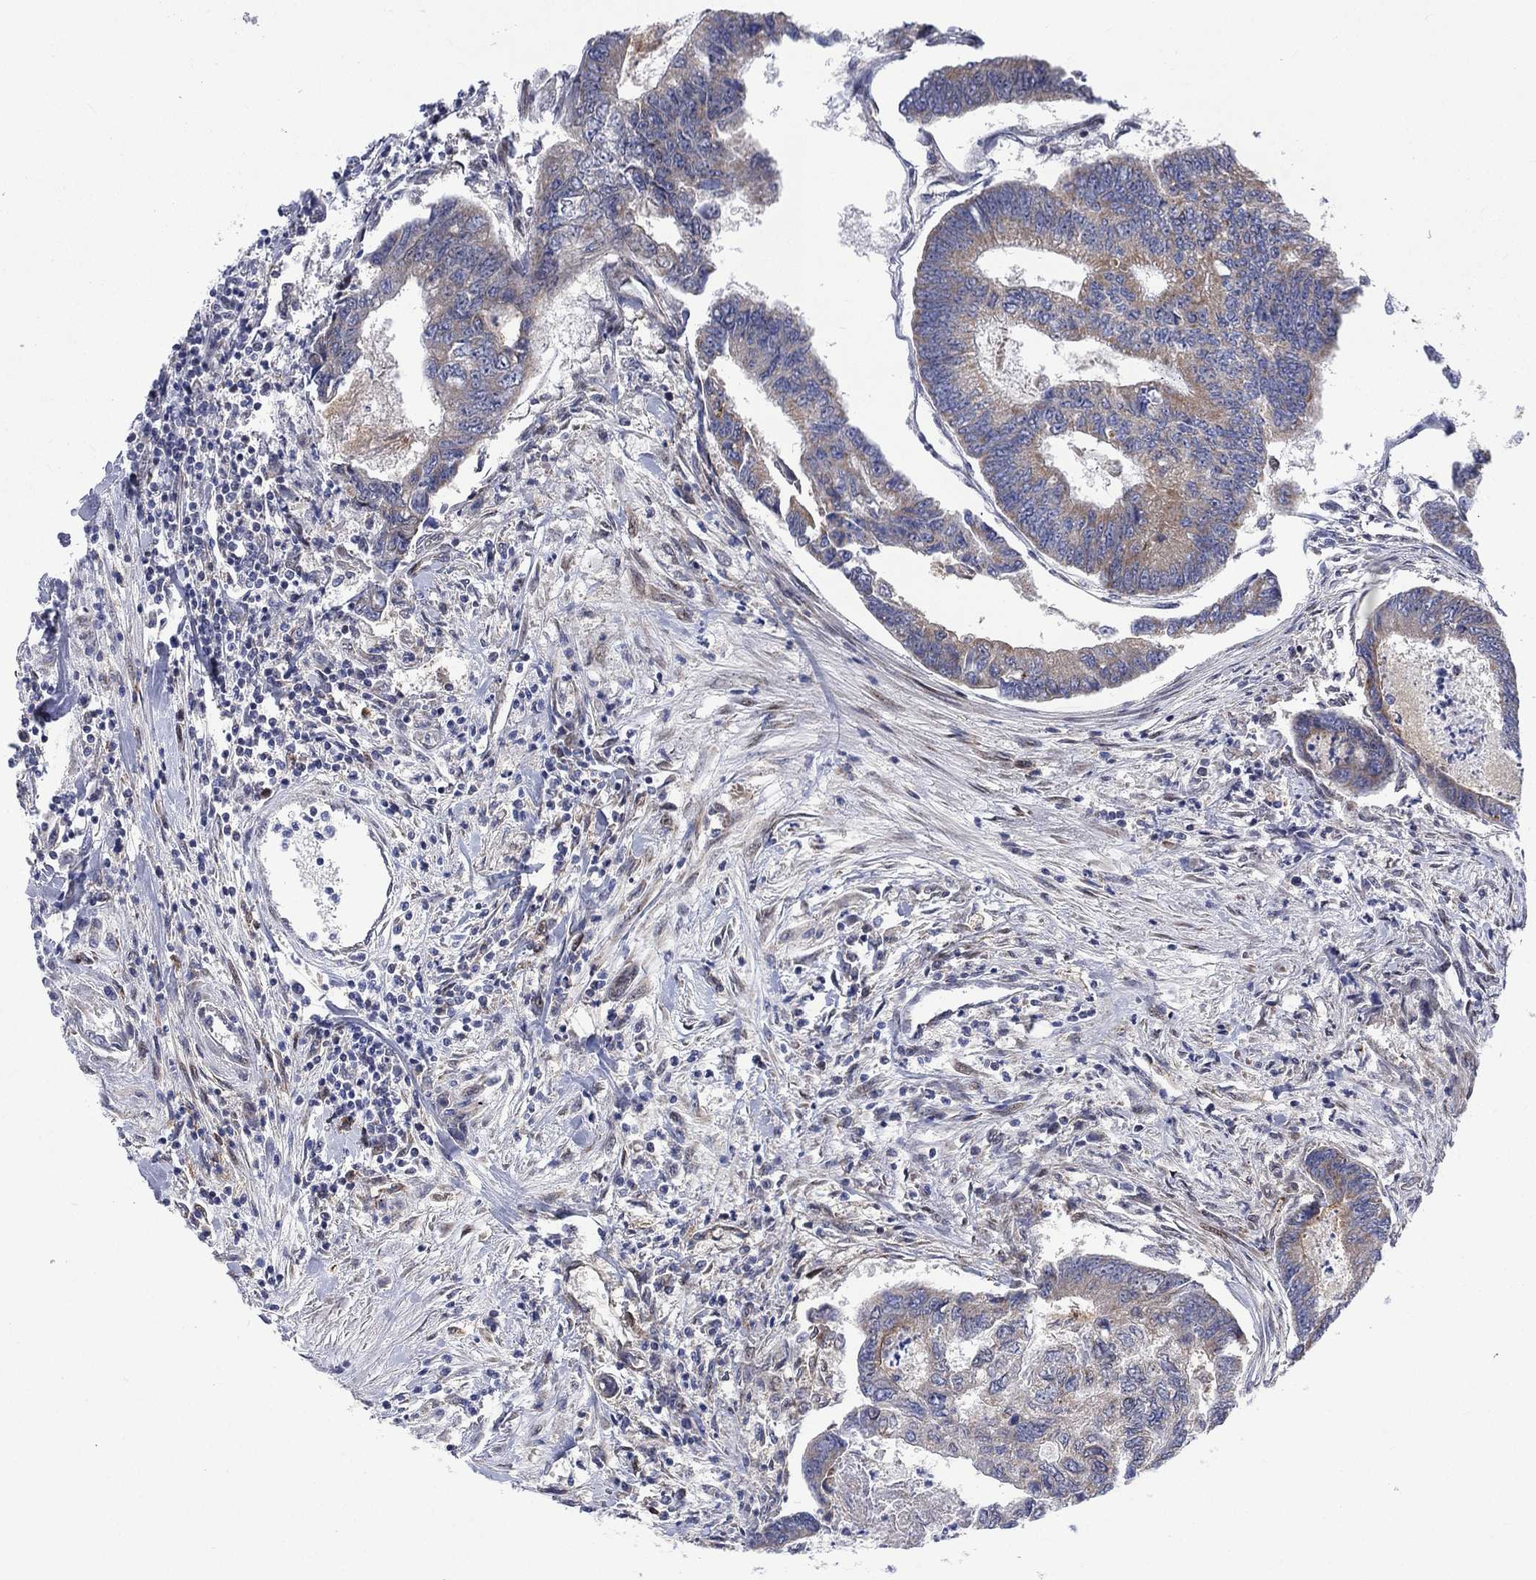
{"staining": {"intensity": "moderate", "quantity": "25%-75%", "location": "cytoplasmic/membranous"}, "tissue": "colorectal cancer", "cell_type": "Tumor cells", "image_type": "cancer", "snomed": [{"axis": "morphology", "description": "Adenocarcinoma, NOS"}, {"axis": "topography", "description": "Colon"}], "caption": "Immunohistochemistry (IHC) image of neoplastic tissue: colorectal adenocarcinoma stained using immunohistochemistry exhibits medium levels of moderate protein expression localized specifically in the cytoplasmic/membranous of tumor cells, appearing as a cytoplasmic/membranous brown color.", "gene": "SLC35F2", "patient": {"sex": "female", "age": 65}}